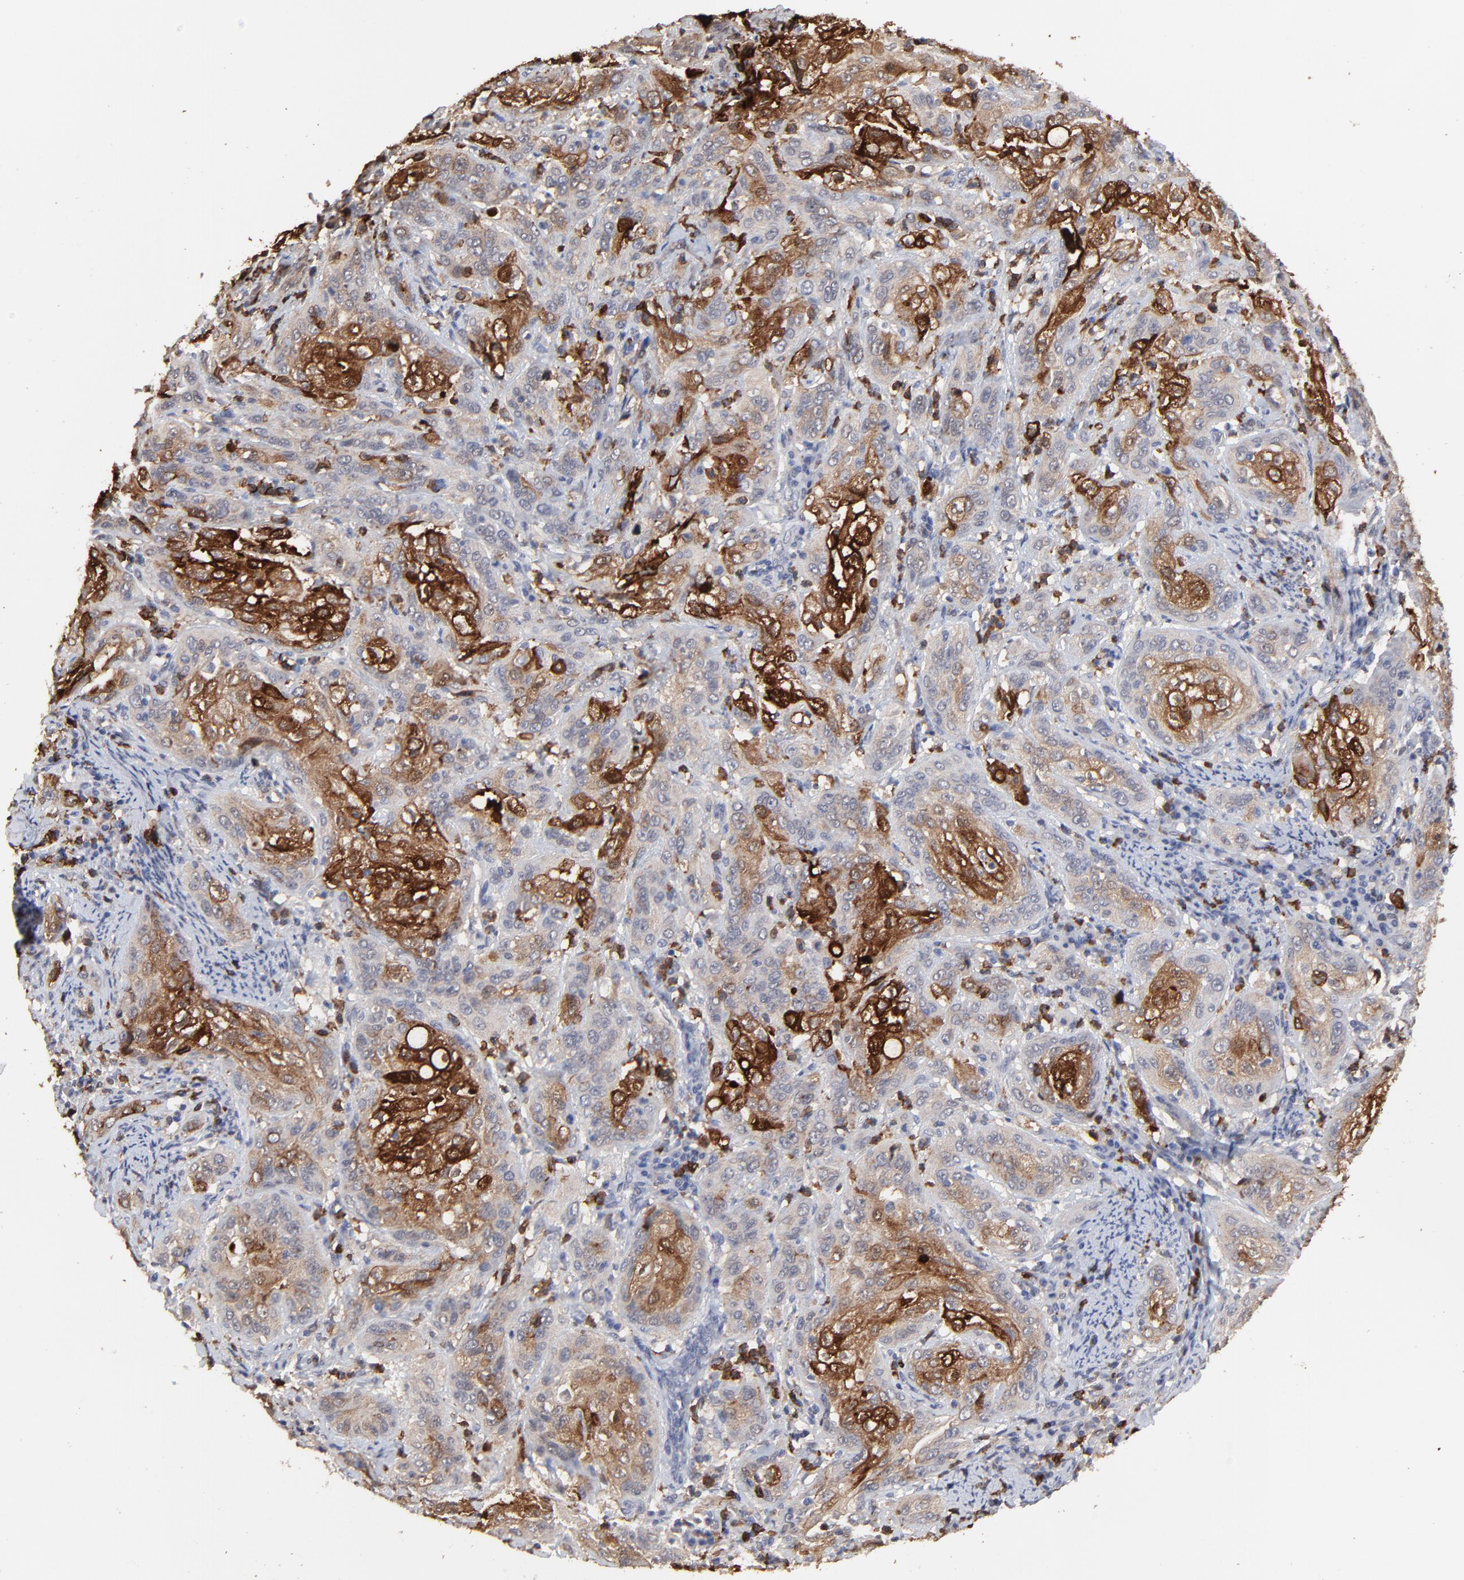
{"staining": {"intensity": "strong", "quantity": "<25%", "location": "cytoplasmic/membranous"}, "tissue": "cervical cancer", "cell_type": "Tumor cells", "image_type": "cancer", "snomed": [{"axis": "morphology", "description": "Squamous cell carcinoma, NOS"}, {"axis": "topography", "description": "Cervix"}], "caption": "There is medium levels of strong cytoplasmic/membranous positivity in tumor cells of cervical squamous cell carcinoma, as demonstrated by immunohistochemical staining (brown color).", "gene": "SLC6A14", "patient": {"sex": "female", "age": 41}}